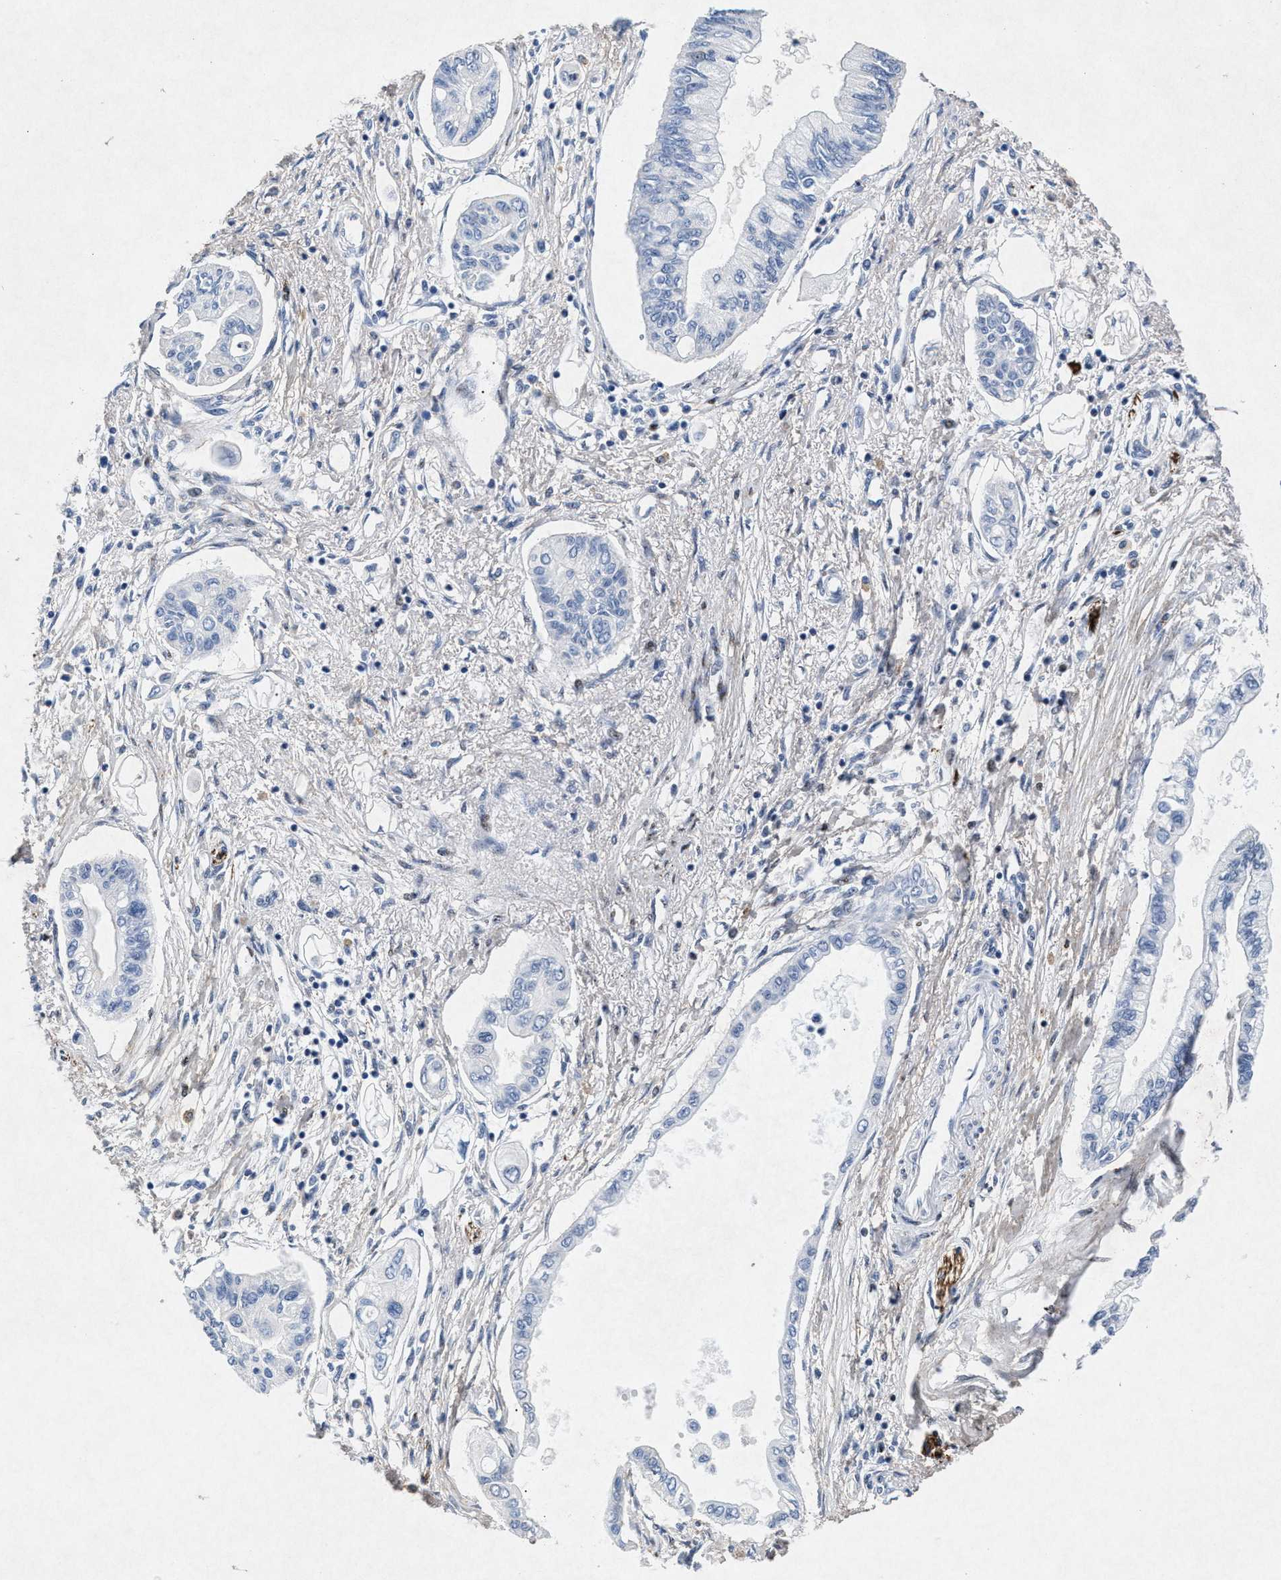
{"staining": {"intensity": "negative", "quantity": "none", "location": "none"}, "tissue": "pancreatic cancer", "cell_type": "Tumor cells", "image_type": "cancer", "snomed": [{"axis": "morphology", "description": "Adenocarcinoma, NOS"}, {"axis": "topography", "description": "Pancreas"}], "caption": "Human pancreatic cancer (adenocarcinoma) stained for a protein using immunohistochemistry (IHC) demonstrates no staining in tumor cells.", "gene": "MAP6", "patient": {"sex": "female", "age": 77}}